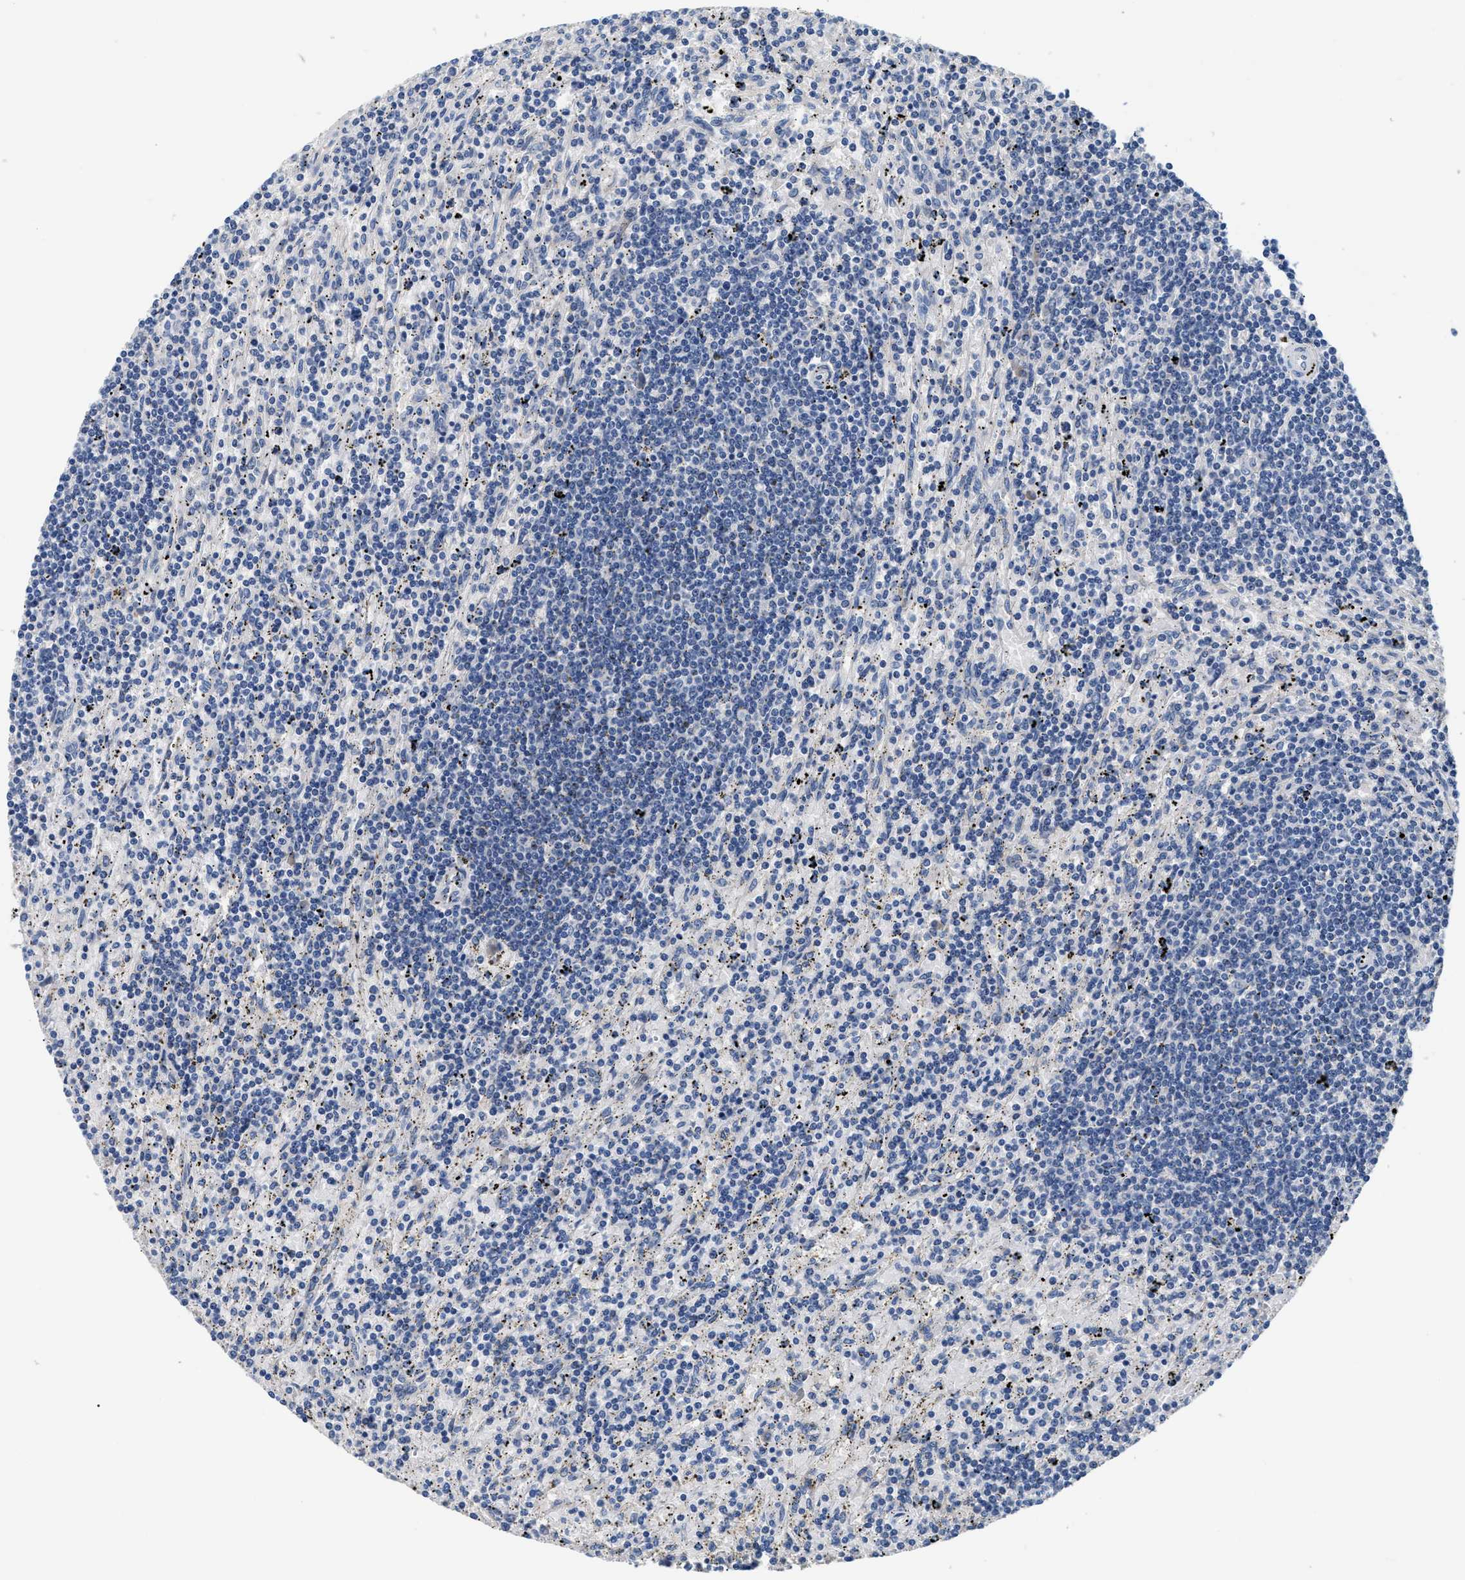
{"staining": {"intensity": "negative", "quantity": "none", "location": "none"}, "tissue": "lymphoma", "cell_type": "Tumor cells", "image_type": "cancer", "snomed": [{"axis": "morphology", "description": "Malignant lymphoma, non-Hodgkin's type, Low grade"}, {"axis": "topography", "description": "Spleen"}], "caption": "IHC micrograph of human low-grade malignant lymphoma, non-Hodgkin's type stained for a protein (brown), which shows no positivity in tumor cells. The staining was performed using DAB (3,3'-diaminobenzidine) to visualize the protein expression in brown, while the nuclei were stained in blue with hematoxylin (Magnification: 20x).", "gene": "IL17RC", "patient": {"sex": "male", "age": 76}}